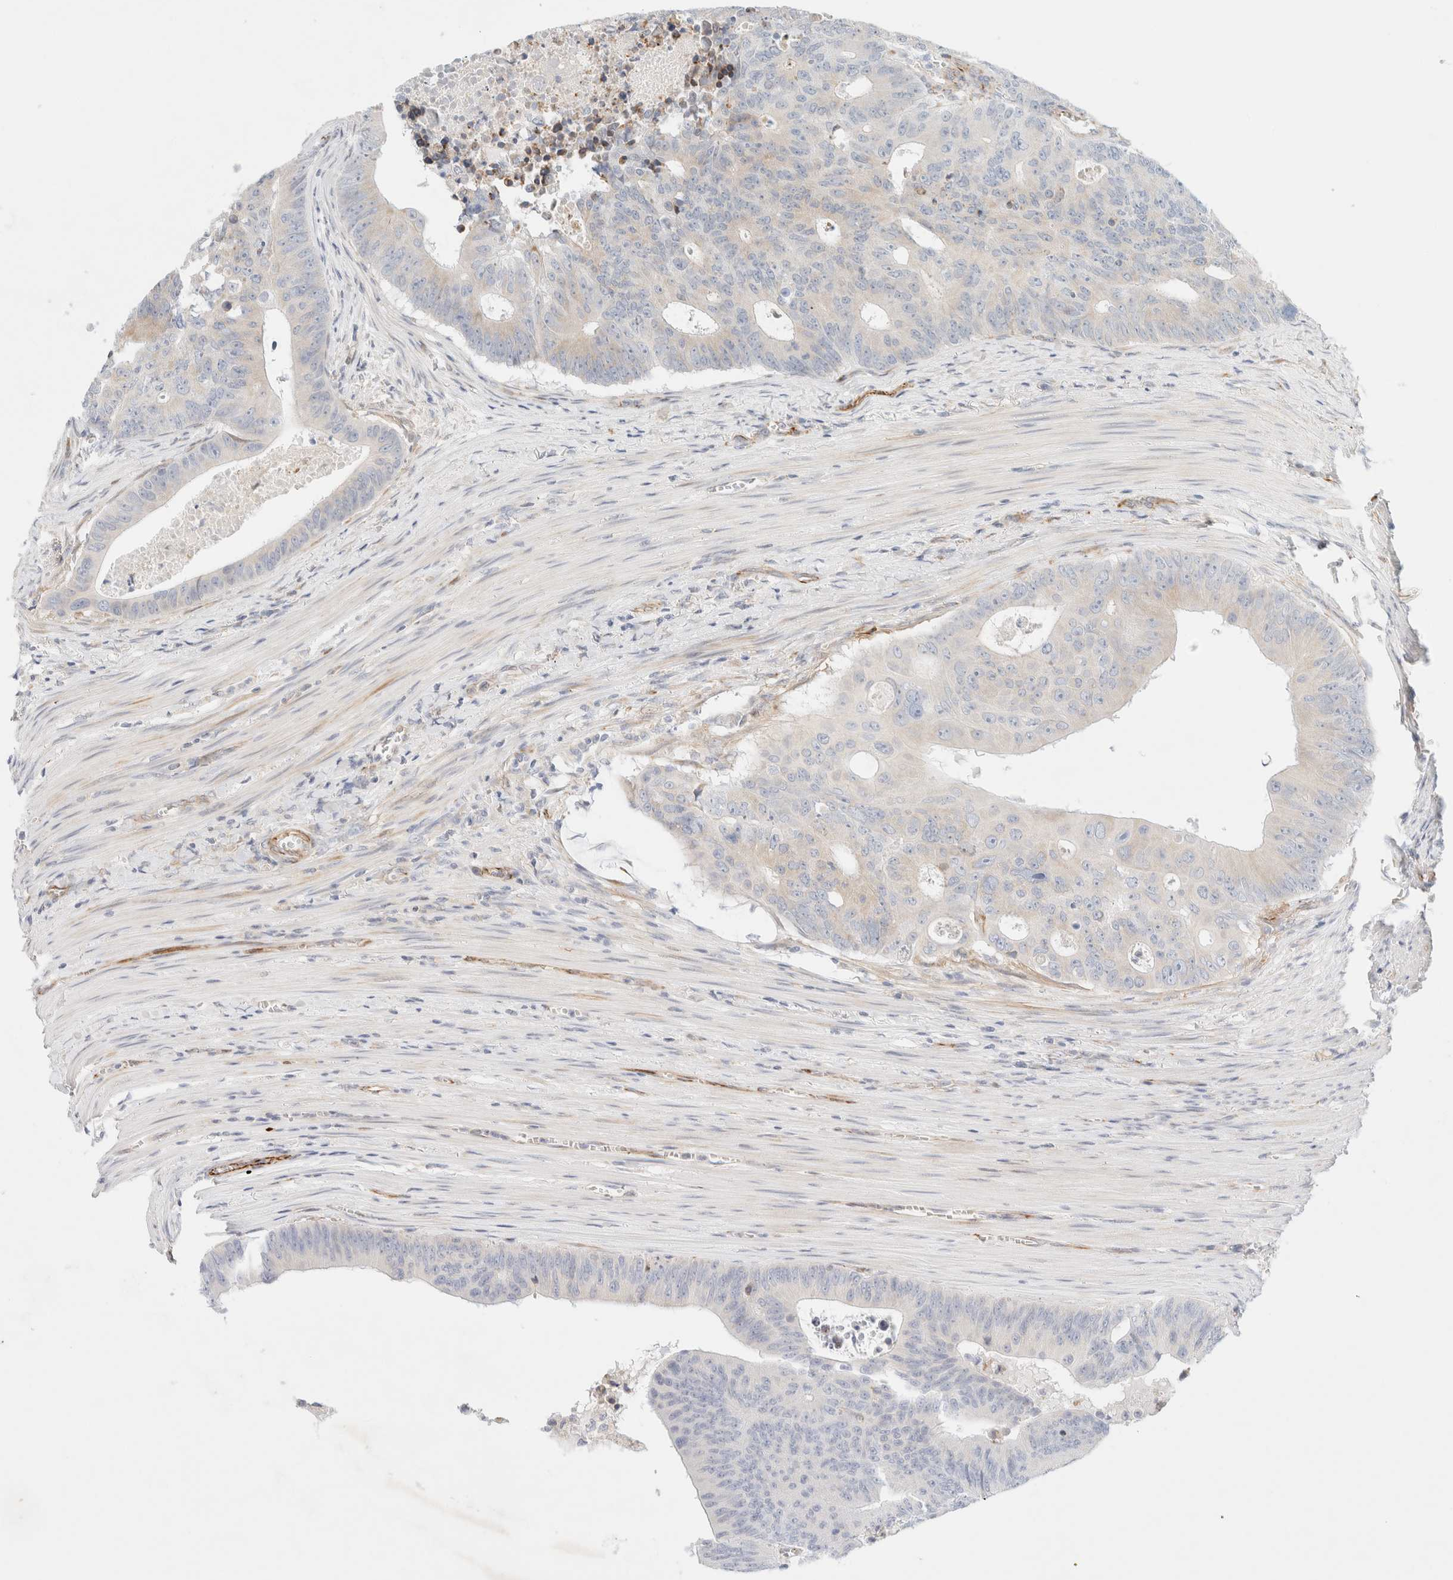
{"staining": {"intensity": "negative", "quantity": "none", "location": "none"}, "tissue": "colorectal cancer", "cell_type": "Tumor cells", "image_type": "cancer", "snomed": [{"axis": "morphology", "description": "Adenocarcinoma, NOS"}, {"axis": "topography", "description": "Colon"}], "caption": "Tumor cells show no significant protein positivity in adenocarcinoma (colorectal).", "gene": "SLC25A48", "patient": {"sex": "male", "age": 87}}